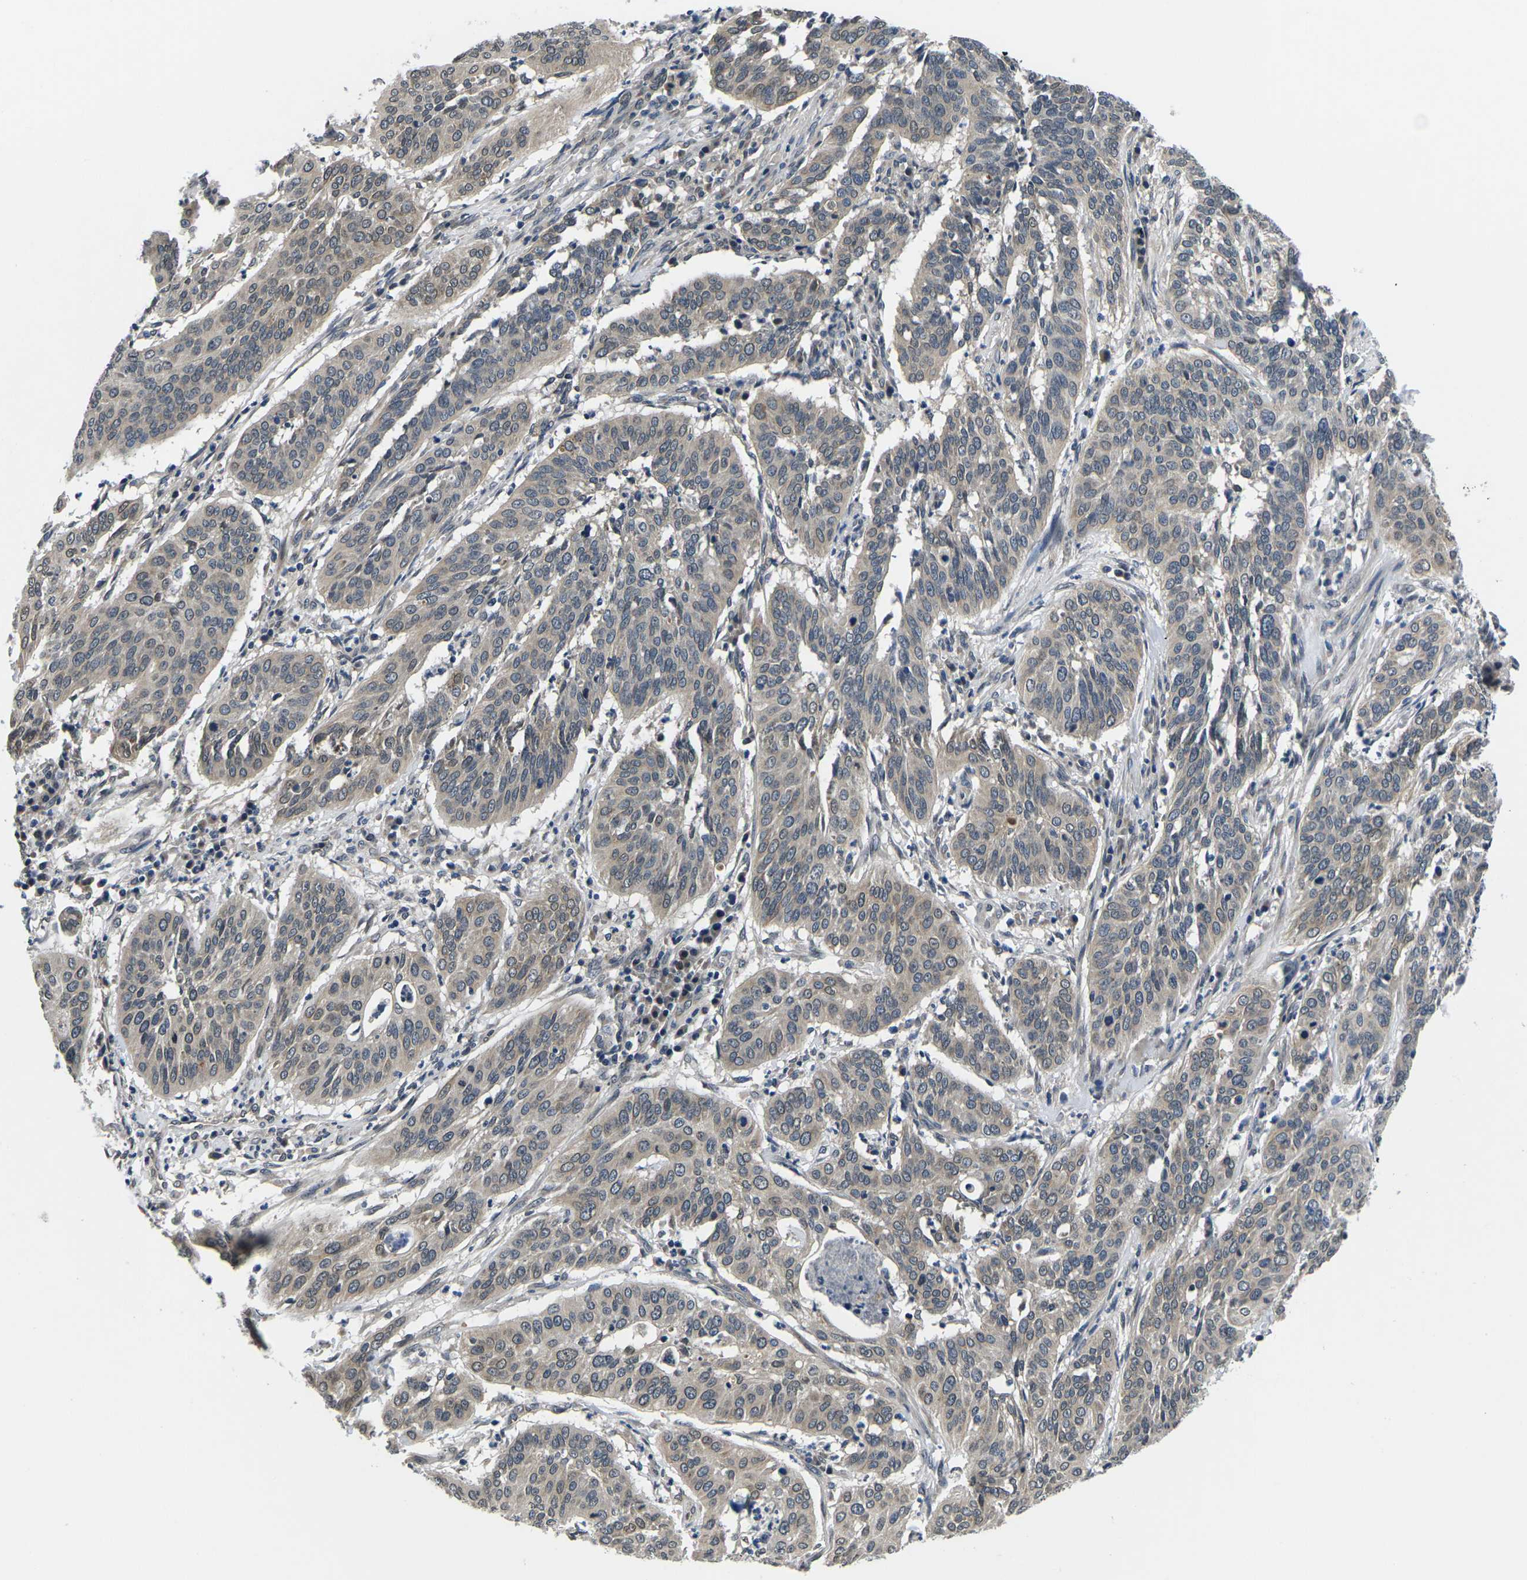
{"staining": {"intensity": "weak", "quantity": ">75%", "location": "cytoplasmic/membranous"}, "tissue": "cervical cancer", "cell_type": "Tumor cells", "image_type": "cancer", "snomed": [{"axis": "morphology", "description": "Normal tissue, NOS"}, {"axis": "morphology", "description": "Squamous cell carcinoma, NOS"}, {"axis": "topography", "description": "Cervix"}], "caption": "High-power microscopy captured an immunohistochemistry micrograph of cervical cancer, revealing weak cytoplasmic/membranous positivity in about >75% of tumor cells. (Brightfield microscopy of DAB IHC at high magnification).", "gene": "SNX10", "patient": {"sex": "female", "age": 39}}